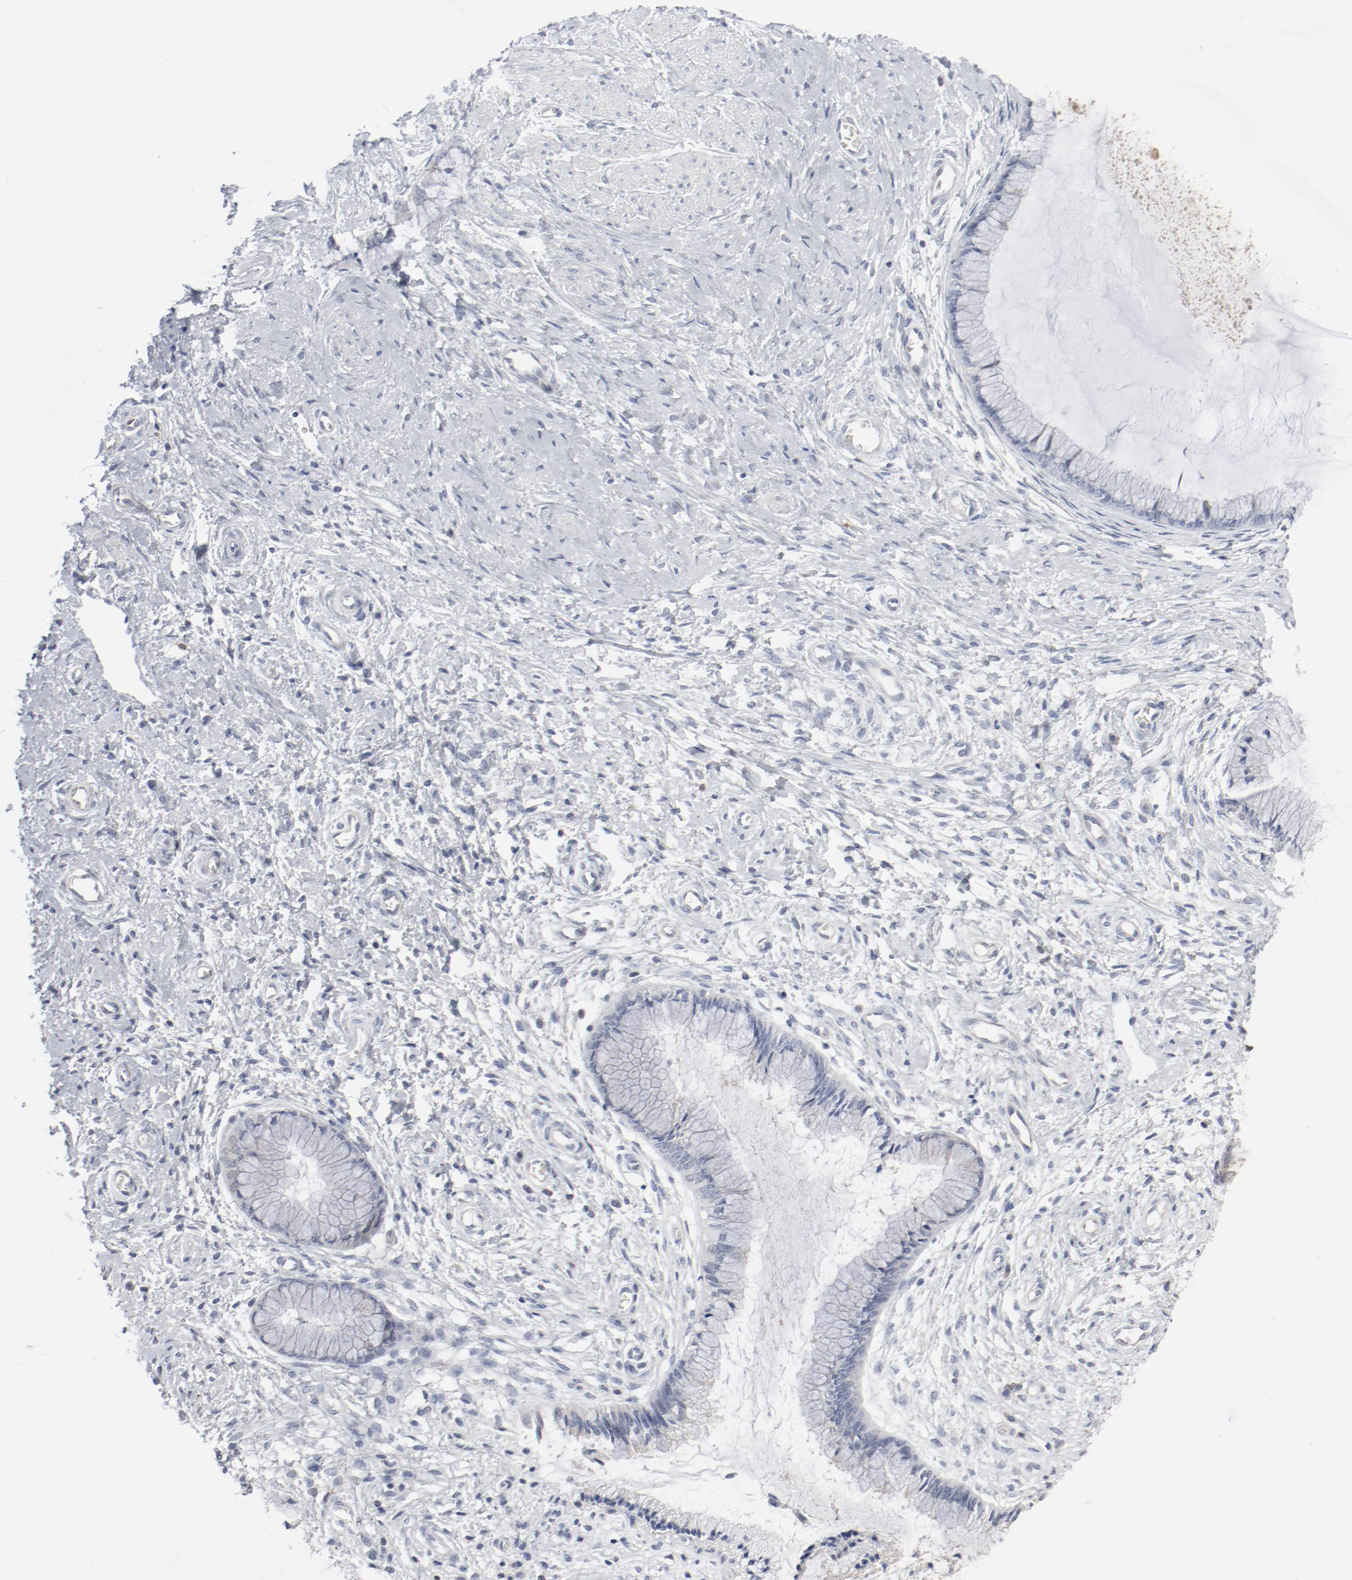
{"staining": {"intensity": "negative", "quantity": "none", "location": "none"}, "tissue": "cervix", "cell_type": "Glandular cells", "image_type": "normal", "snomed": [{"axis": "morphology", "description": "Normal tissue, NOS"}, {"axis": "topography", "description": "Cervix"}], "caption": "Immunohistochemistry micrograph of normal cervix stained for a protein (brown), which reveals no positivity in glandular cells. (DAB immunohistochemistry, high magnification).", "gene": "CDK1", "patient": {"sex": "female", "age": 27}}